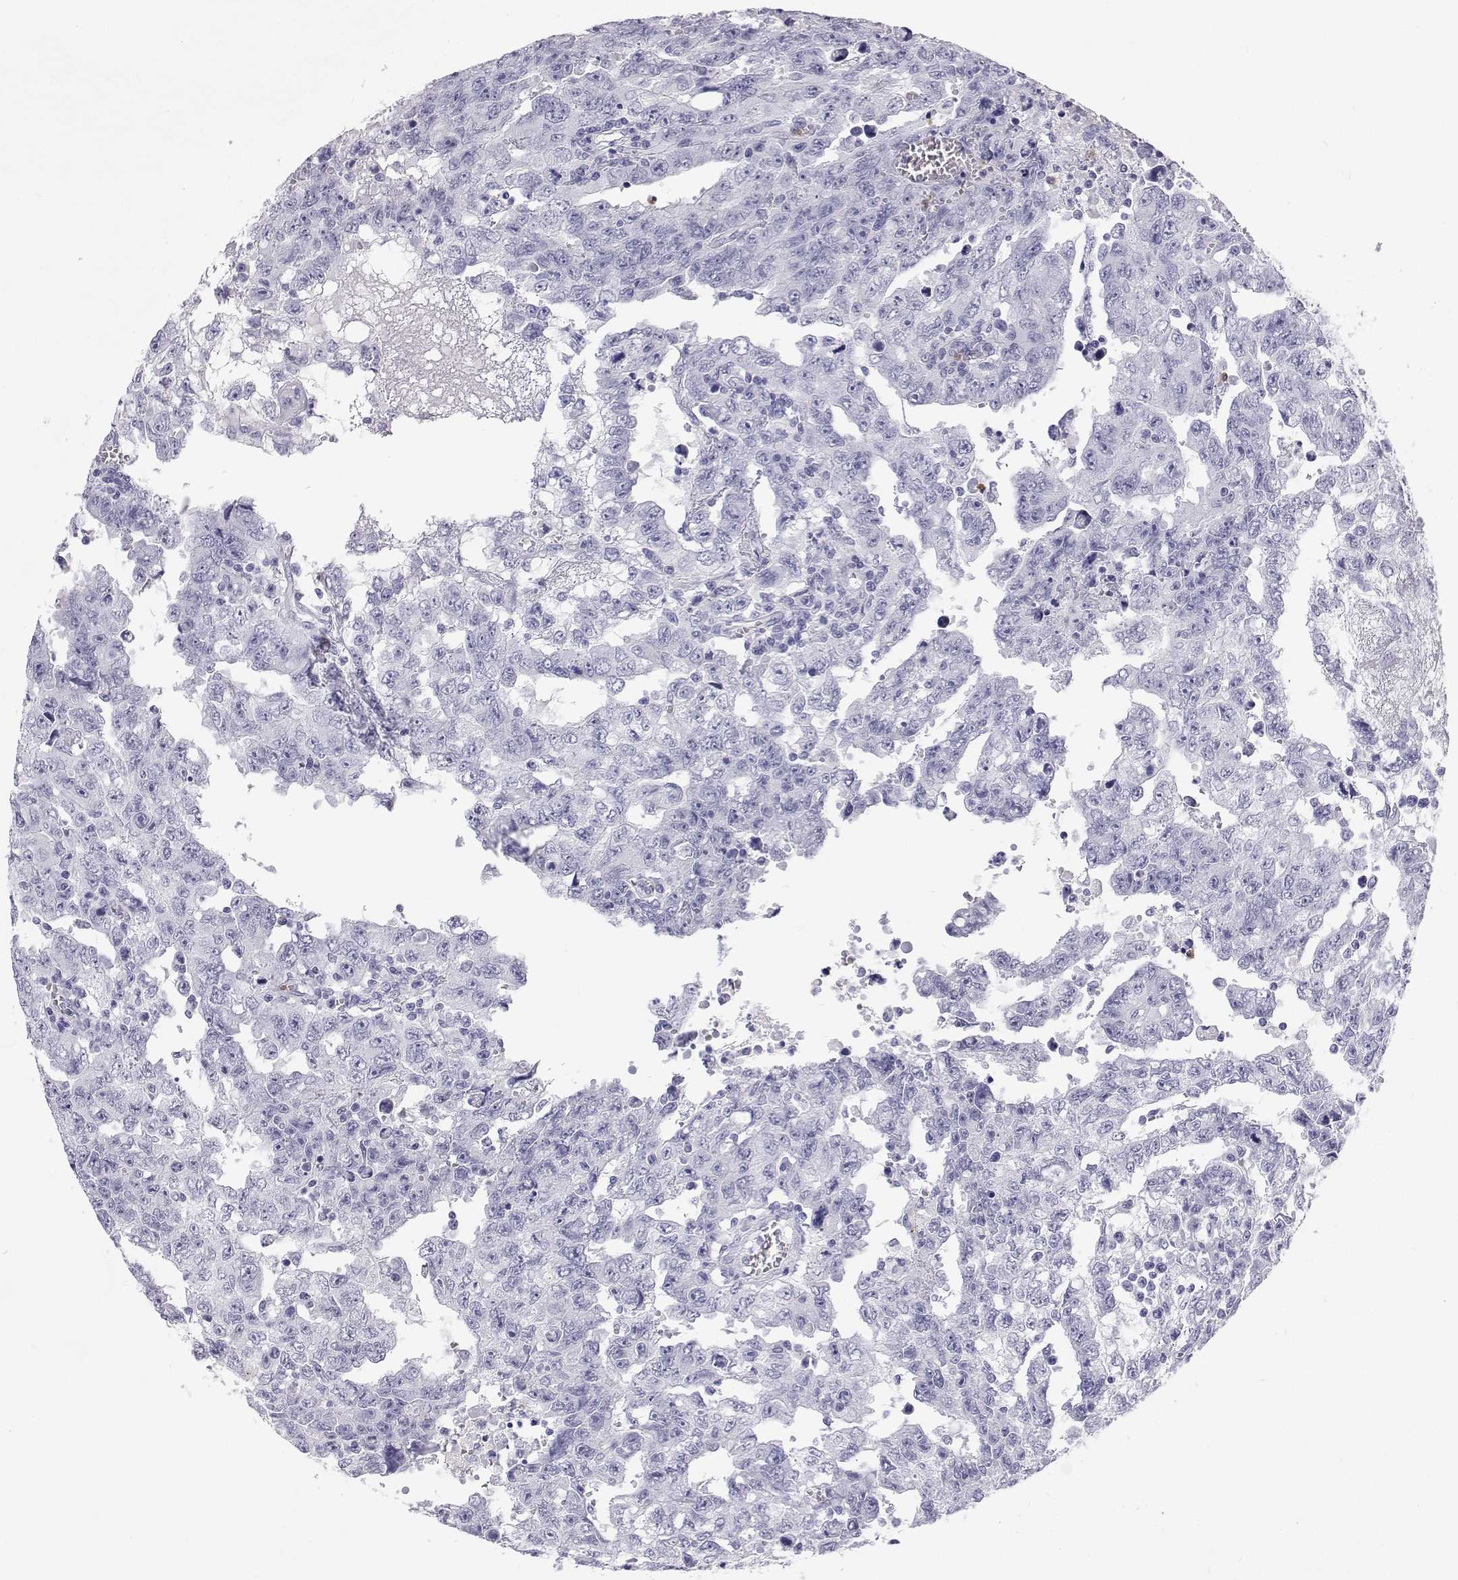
{"staining": {"intensity": "negative", "quantity": "none", "location": "none"}, "tissue": "testis cancer", "cell_type": "Tumor cells", "image_type": "cancer", "snomed": [{"axis": "morphology", "description": "Carcinoma, Embryonal, NOS"}, {"axis": "topography", "description": "Testis"}], "caption": "The histopathology image demonstrates no significant positivity in tumor cells of testis cancer (embryonal carcinoma).", "gene": "SFTPB", "patient": {"sex": "male", "age": 24}}